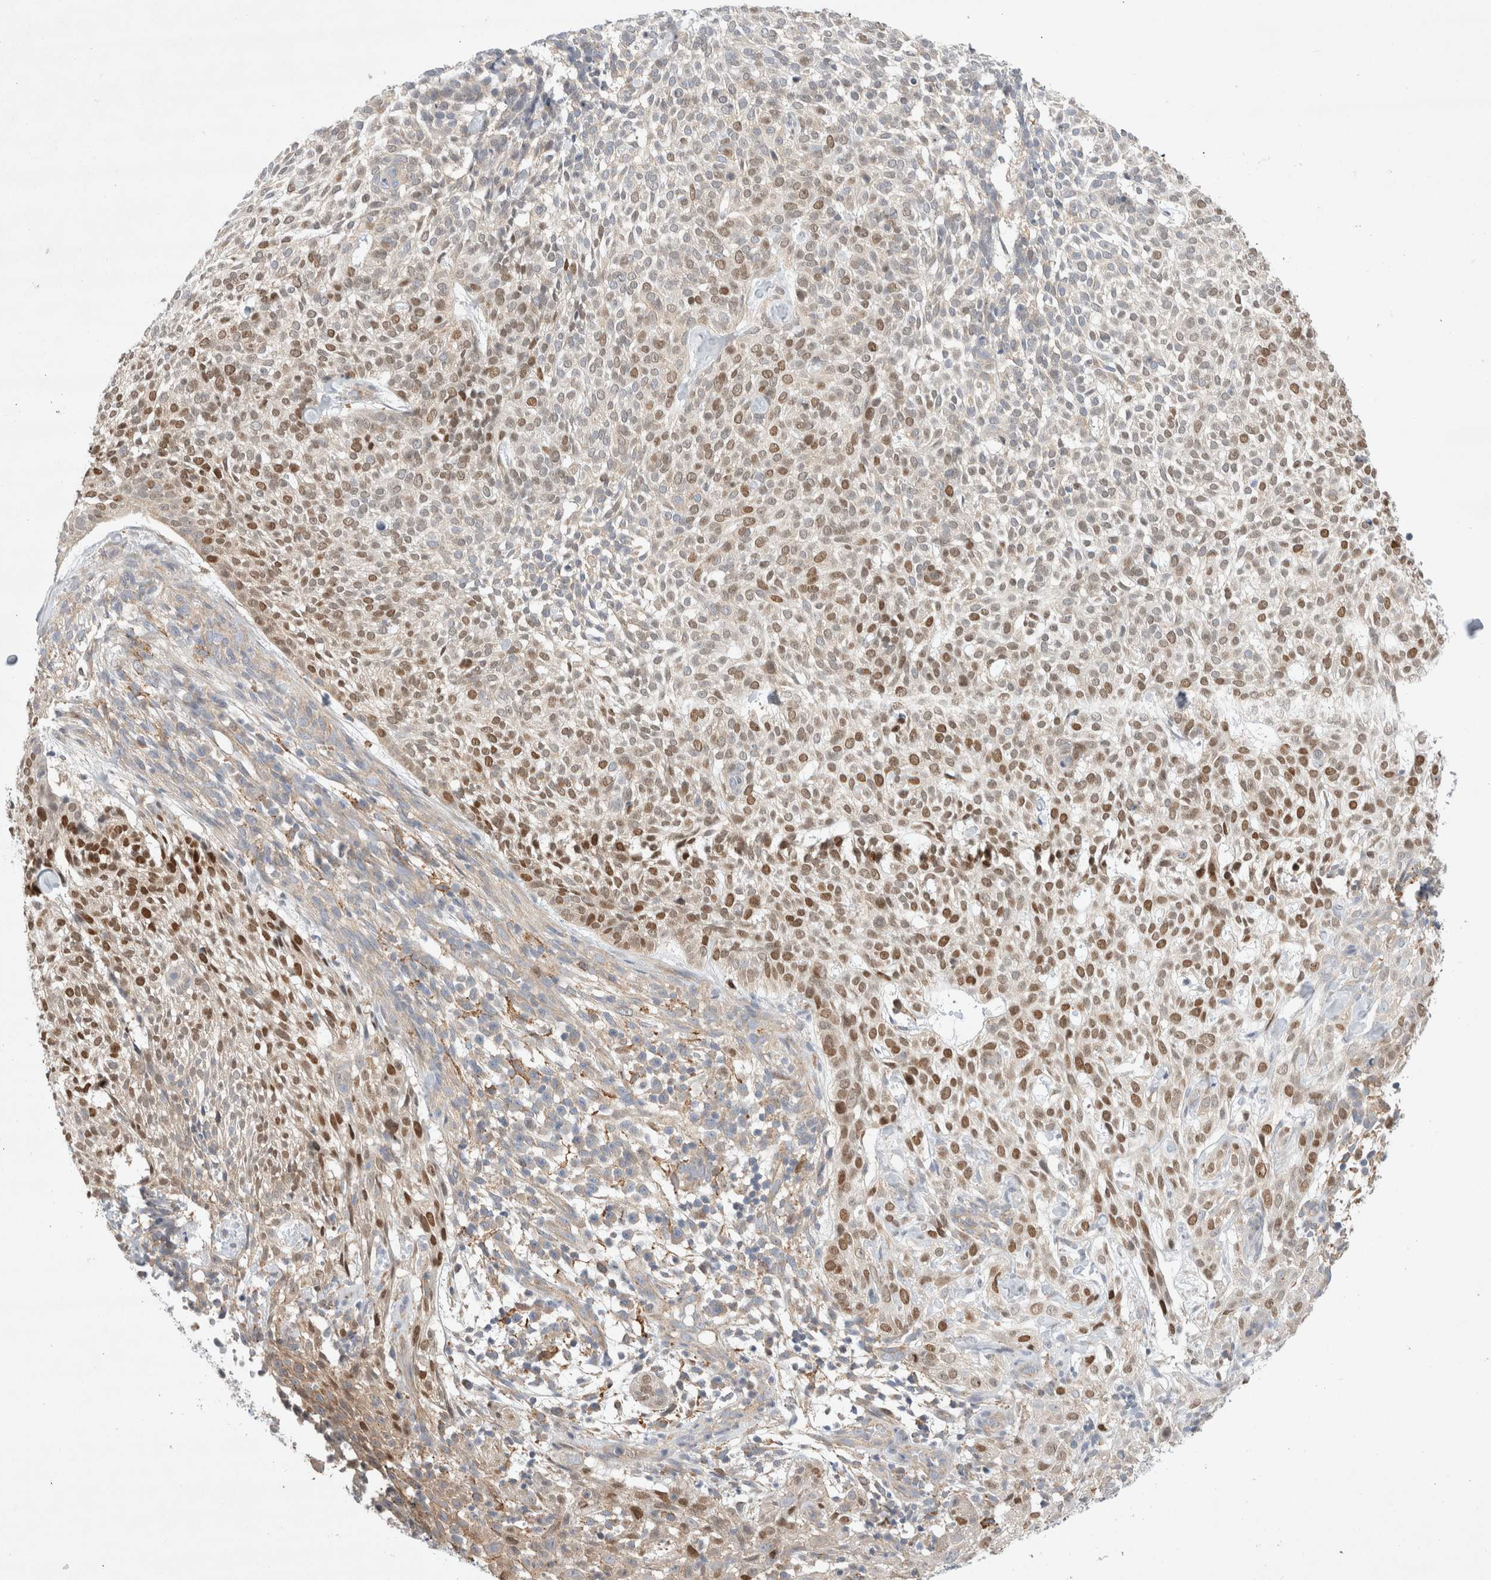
{"staining": {"intensity": "strong", "quantity": "25%-75%", "location": "cytoplasmic/membranous,nuclear"}, "tissue": "skin cancer", "cell_type": "Tumor cells", "image_type": "cancer", "snomed": [{"axis": "morphology", "description": "Basal cell carcinoma"}, {"axis": "topography", "description": "Skin"}], "caption": "IHC photomicrograph of human skin basal cell carcinoma stained for a protein (brown), which displays high levels of strong cytoplasmic/membranous and nuclear expression in about 25%-75% of tumor cells.", "gene": "CDCA7L", "patient": {"sex": "female", "age": 64}}